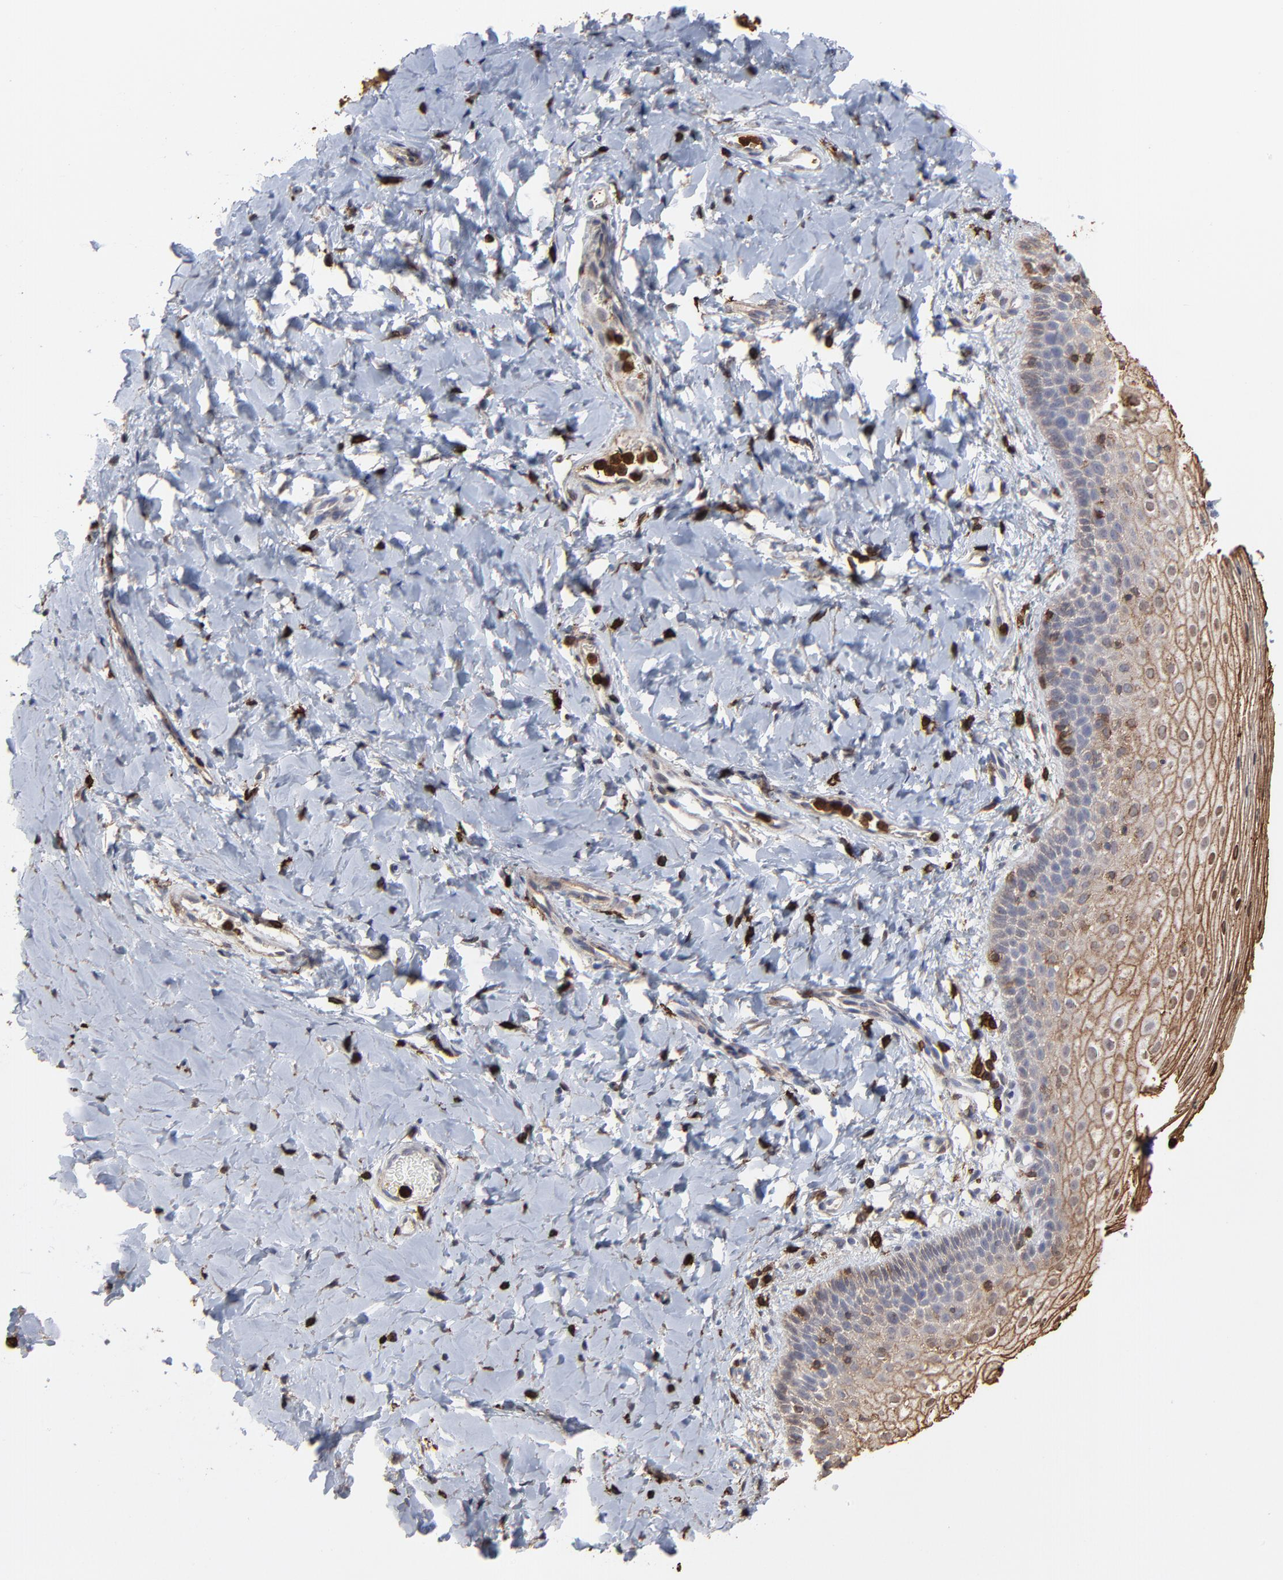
{"staining": {"intensity": "moderate", "quantity": "25%-75%", "location": "cytoplasmic/membranous,nuclear"}, "tissue": "vagina", "cell_type": "Squamous epithelial cells", "image_type": "normal", "snomed": [{"axis": "morphology", "description": "Normal tissue, NOS"}, {"axis": "topography", "description": "Vagina"}], "caption": "A histopathology image of vagina stained for a protein reveals moderate cytoplasmic/membranous,nuclear brown staining in squamous epithelial cells.", "gene": "SLC6A14", "patient": {"sex": "female", "age": 55}}